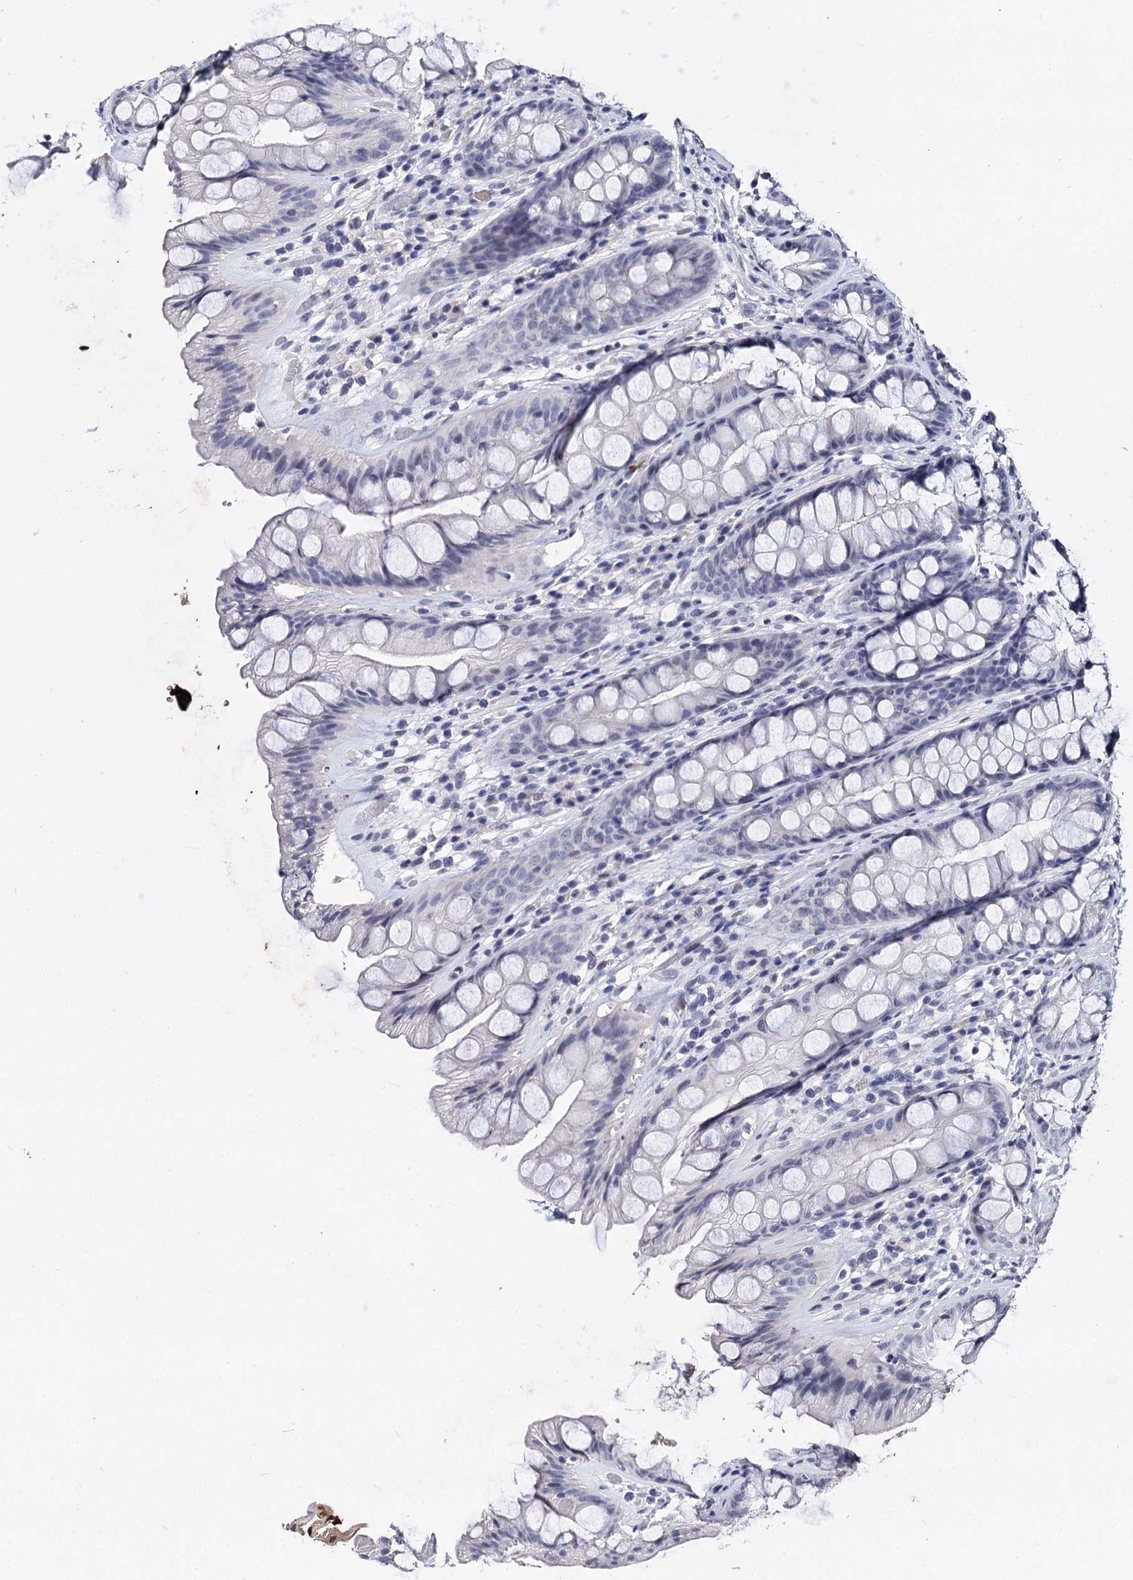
{"staining": {"intensity": "negative", "quantity": "none", "location": "none"}, "tissue": "rectum", "cell_type": "Glandular cells", "image_type": "normal", "snomed": [{"axis": "morphology", "description": "Normal tissue, NOS"}, {"axis": "topography", "description": "Rectum"}], "caption": "Image shows no significant protein expression in glandular cells of benign rectum. (DAB (3,3'-diaminobenzidine) immunohistochemistry (IHC), high magnification).", "gene": "MAGEA4", "patient": {"sex": "male", "age": 74}}